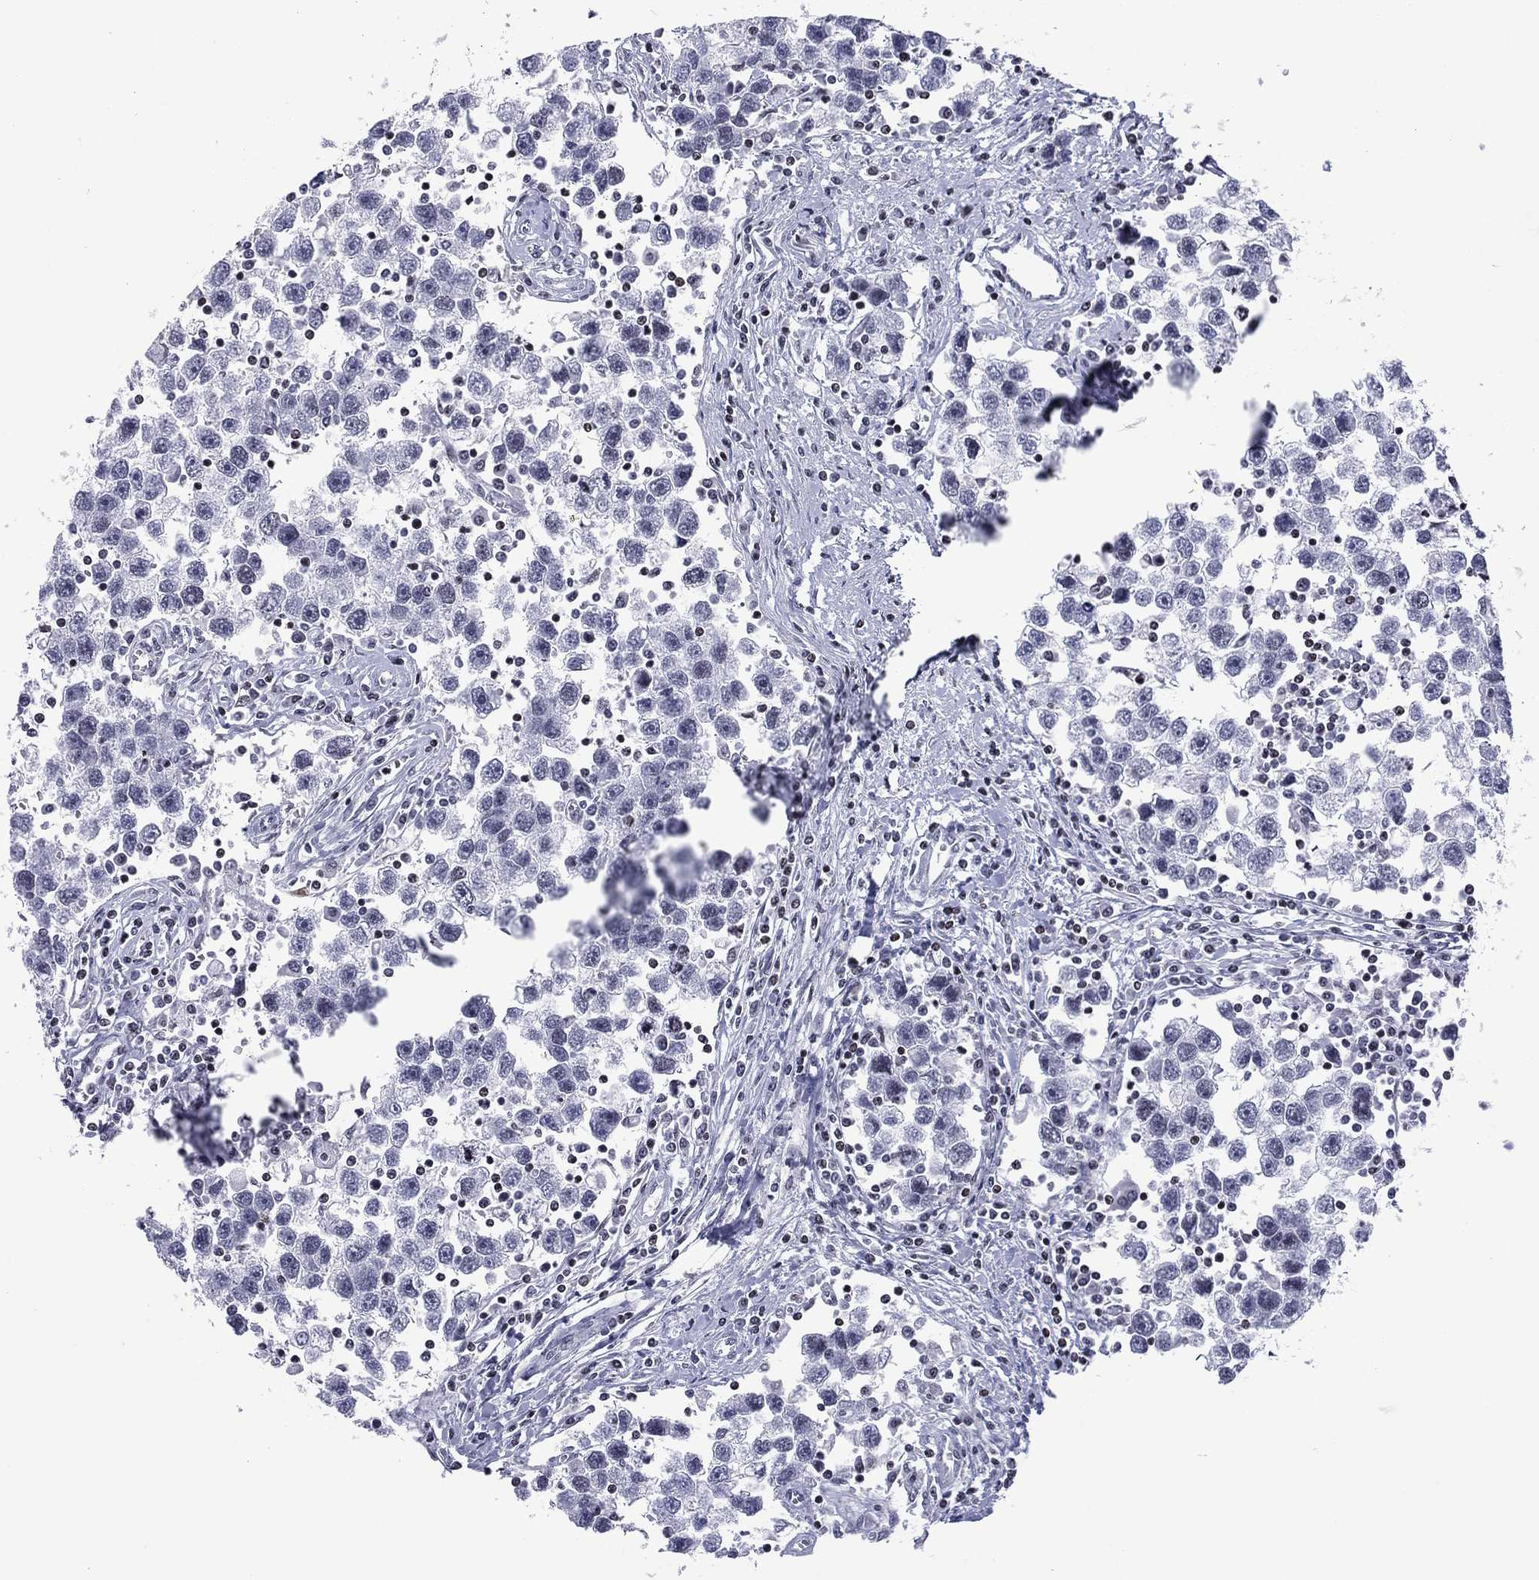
{"staining": {"intensity": "negative", "quantity": "none", "location": "none"}, "tissue": "testis cancer", "cell_type": "Tumor cells", "image_type": "cancer", "snomed": [{"axis": "morphology", "description": "Seminoma, NOS"}, {"axis": "topography", "description": "Testis"}], "caption": "The photomicrograph exhibits no staining of tumor cells in testis cancer.", "gene": "CCDC144A", "patient": {"sex": "male", "age": 30}}